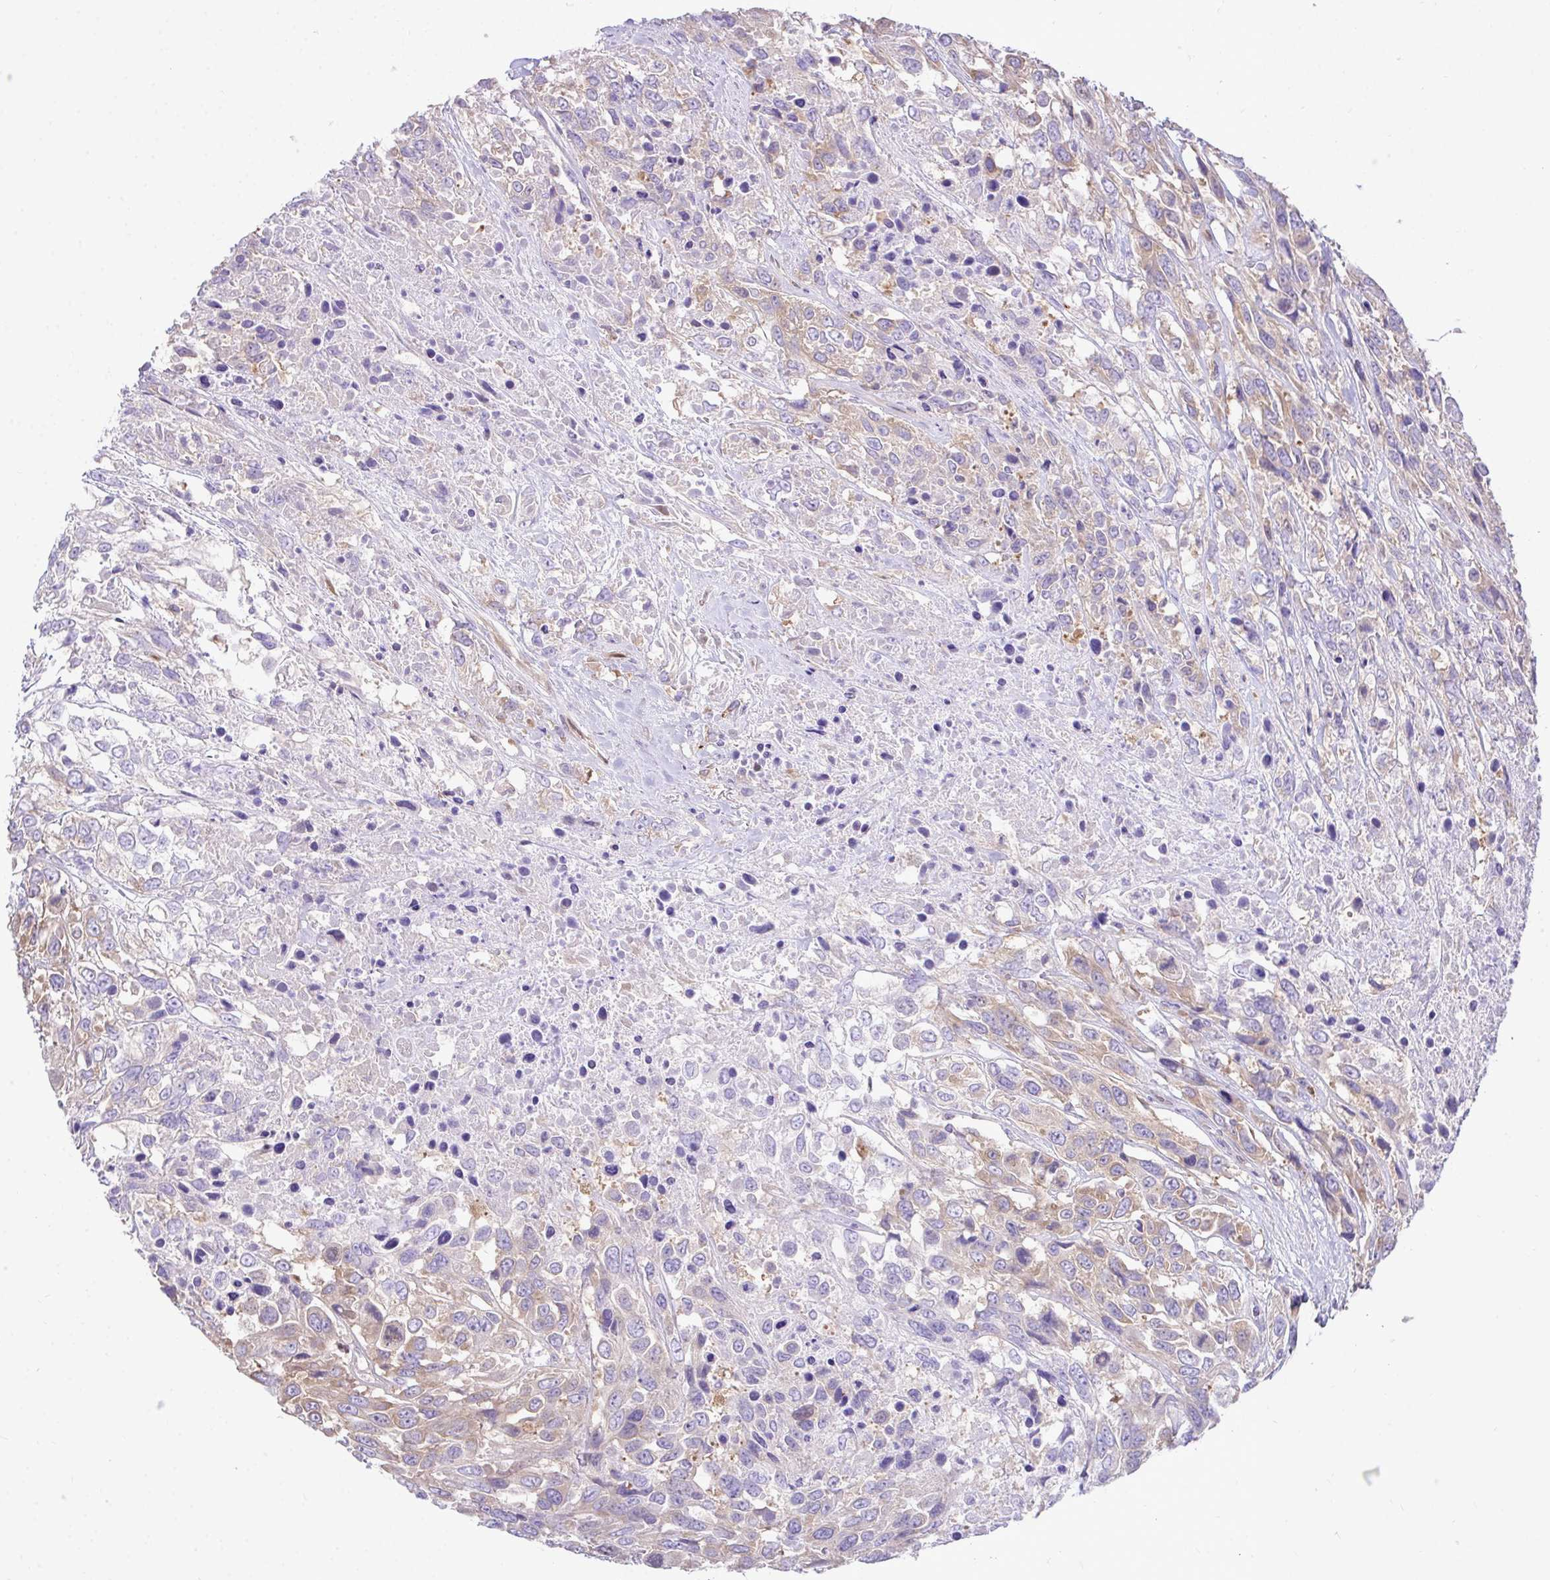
{"staining": {"intensity": "moderate", "quantity": "<25%", "location": "cytoplasmic/membranous"}, "tissue": "urothelial cancer", "cell_type": "Tumor cells", "image_type": "cancer", "snomed": [{"axis": "morphology", "description": "Urothelial carcinoma, High grade"}, {"axis": "topography", "description": "Urinary bladder"}], "caption": "High-magnification brightfield microscopy of urothelial cancer stained with DAB (3,3'-diaminobenzidine) (brown) and counterstained with hematoxylin (blue). tumor cells exhibit moderate cytoplasmic/membranous expression is seen in approximately<25% of cells.", "gene": "EEF1A2", "patient": {"sex": "female", "age": 70}}